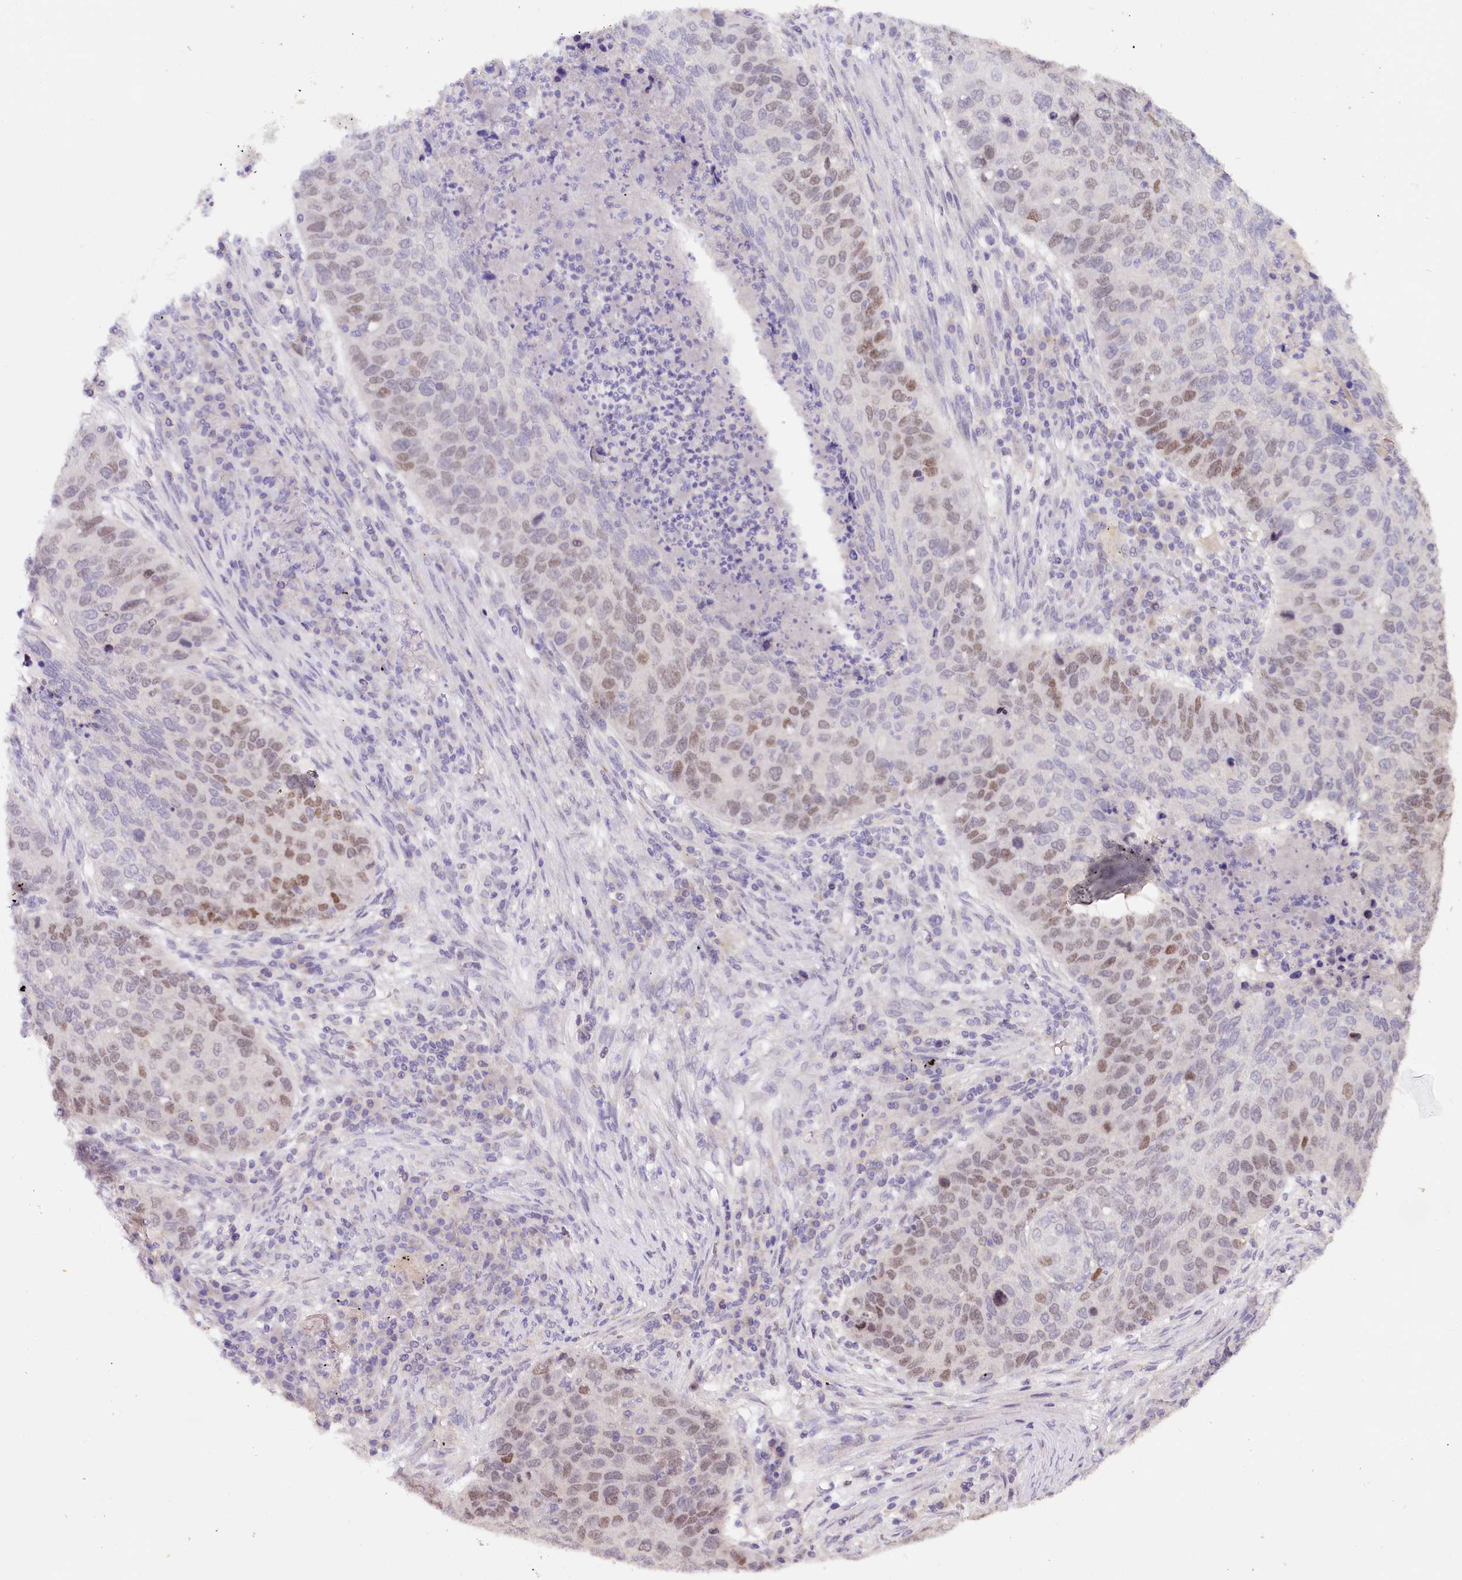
{"staining": {"intensity": "moderate", "quantity": "<25%", "location": "nuclear"}, "tissue": "lung cancer", "cell_type": "Tumor cells", "image_type": "cancer", "snomed": [{"axis": "morphology", "description": "Squamous cell carcinoma, NOS"}, {"axis": "topography", "description": "Lung"}], "caption": "Immunohistochemistry (DAB (3,3'-diaminobenzidine)) staining of human lung squamous cell carcinoma shows moderate nuclear protein positivity in approximately <25% of tumor cells.", "gene": "TP53", "patient": {"sex": "female", "age": 63}}